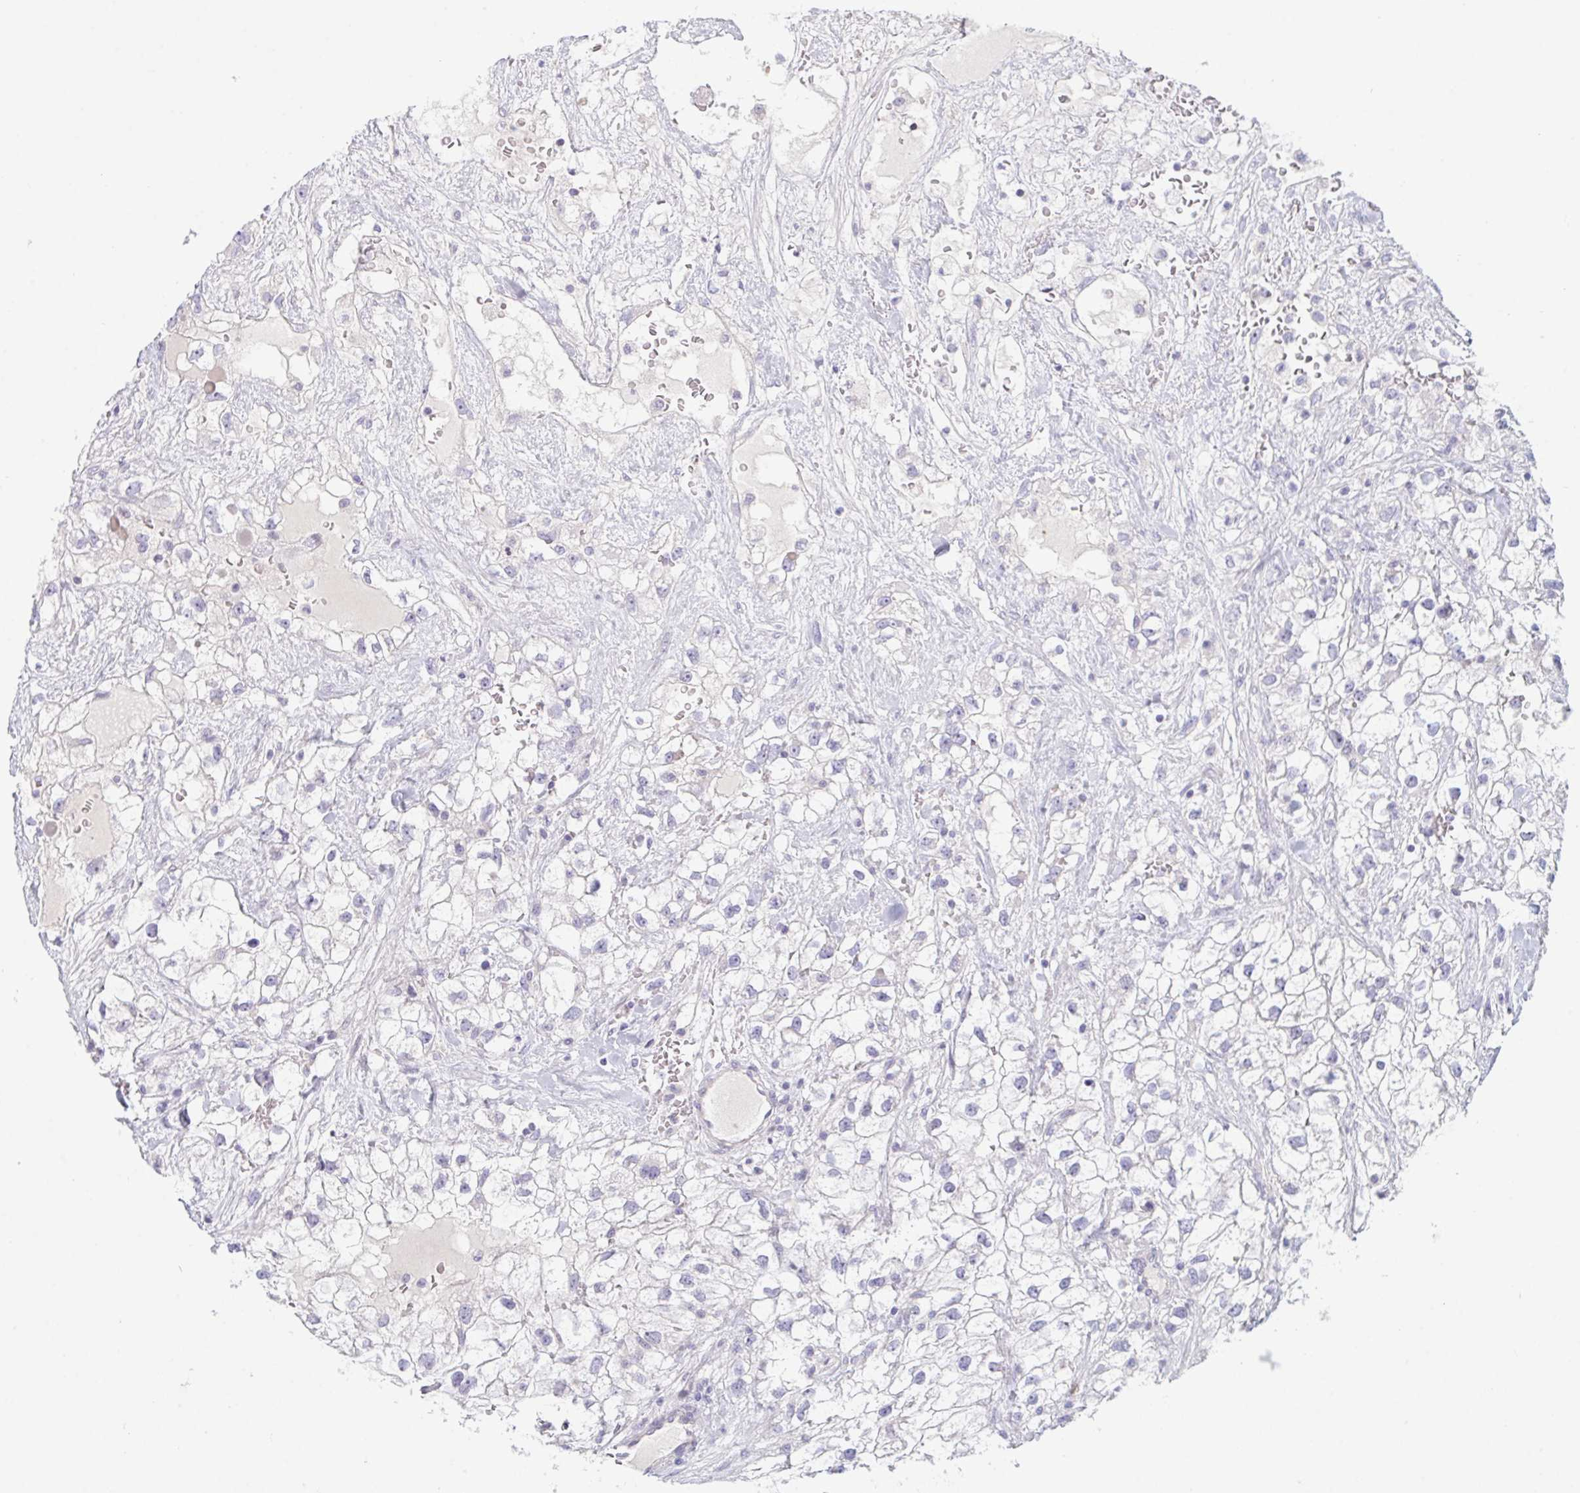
{"staining": {"intensity": "negative", "quantity": "none", "location": "none"}, "tissue": "renal cancer", "cell_type": "Tumor cells", "image_type": "cancer", "snomed": [{"axis": "morphology", "description": "Adenocarcinoma, NOS"}, {"axis": "topography", "description": "Kidney"}], "caption": "IHC of human adenocarcinoma (renal) demonstrates no positivity in tumor cells.", "gene": "NAA30", "patient": {"sex": "male", "age": 59}}